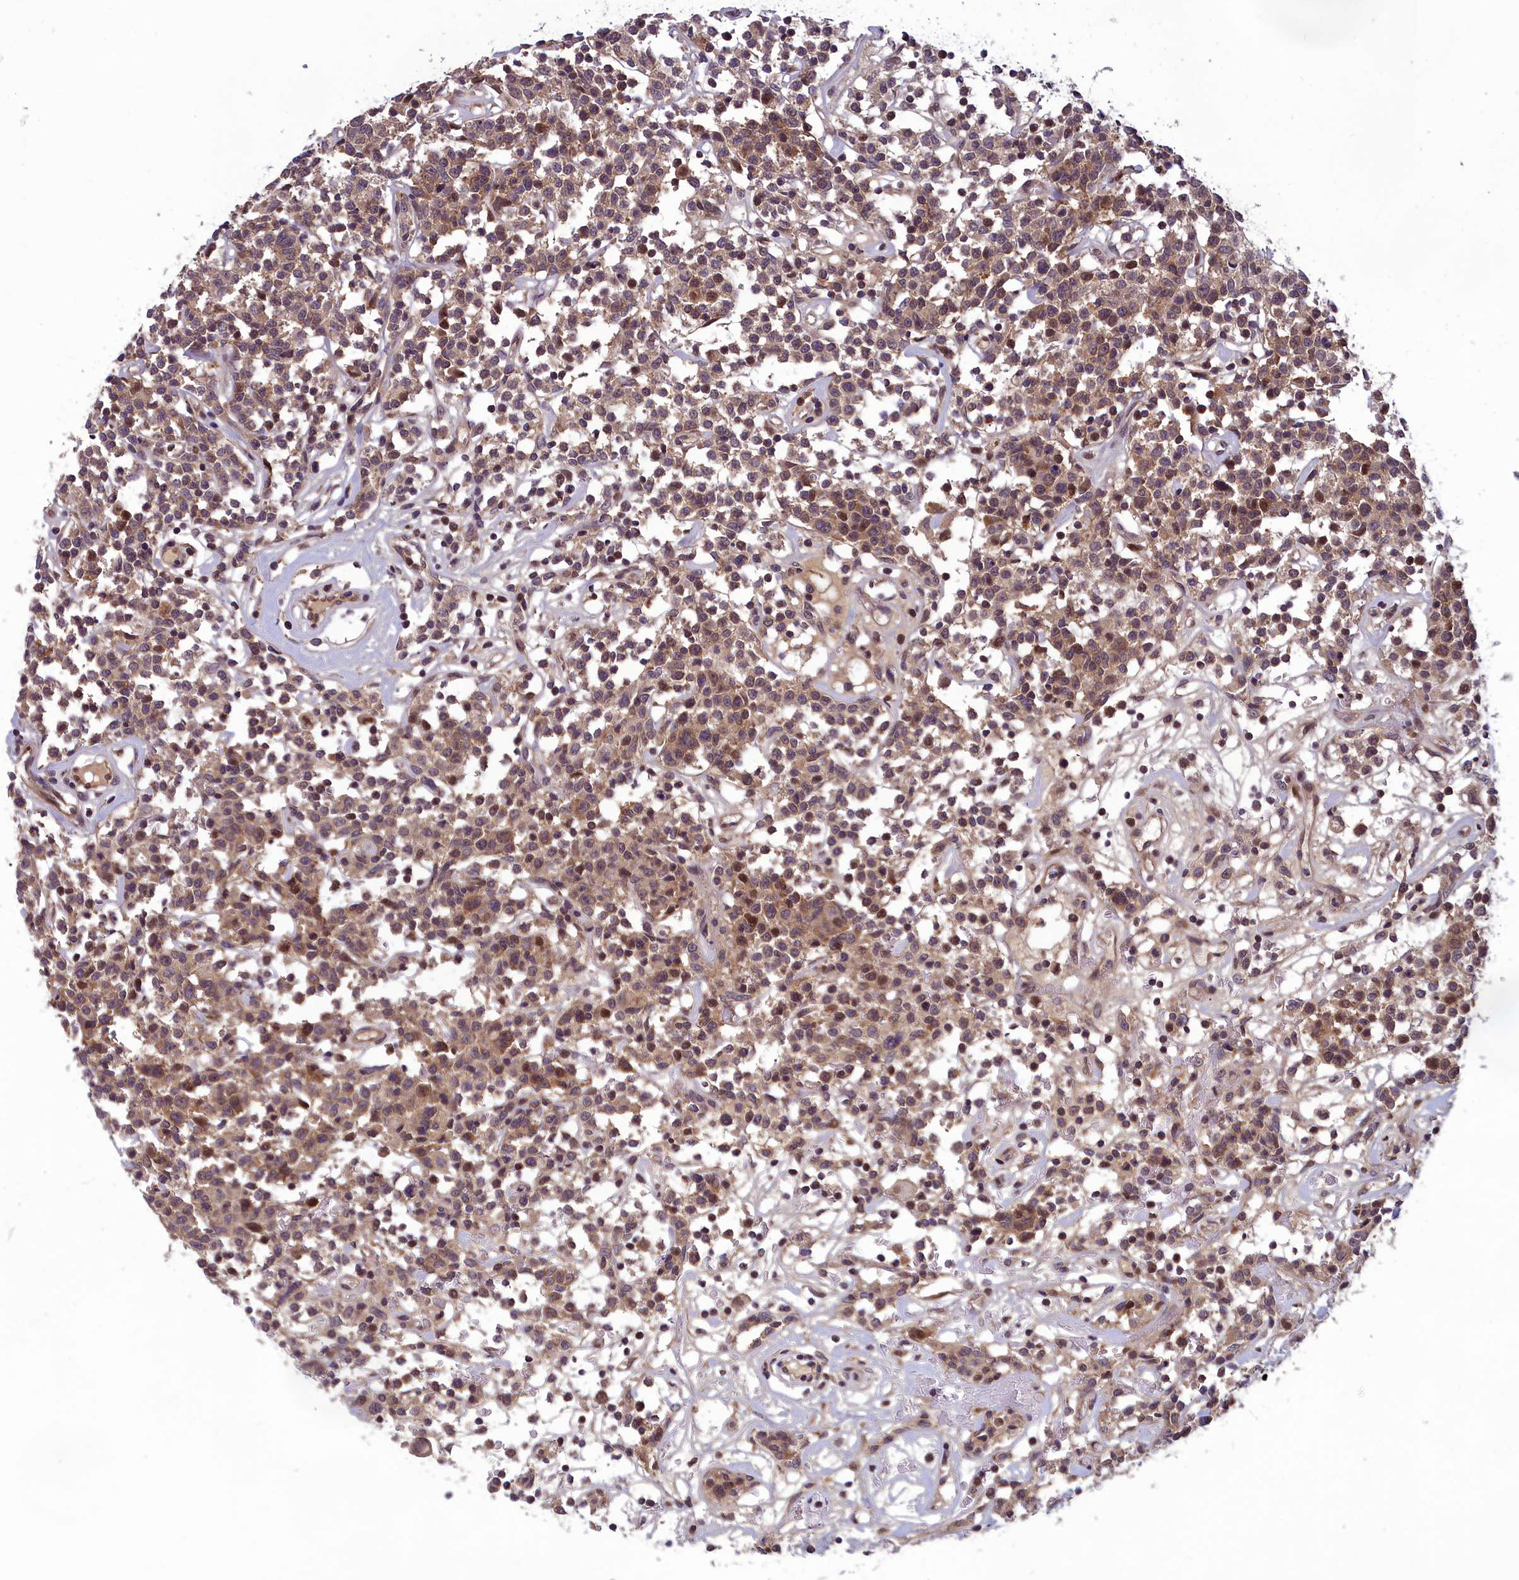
{"staining": {"intensity": "moderate", "quantity": ">75%", "location": "cytoplasmic/membranous"}, "tissue": "lymphoma", "cell_type": "Tumor cells", "image_type": "cancer", "snomed": [{"axis": "morphology", "description": "Malignant lymphoma, non-Hodgkin's type, Low grade"}, {"axis": "topography", "description": "Small intestine"}], "caption": "High-magnification brightfield microscopy of malignant lymphoma, non-Hodgkin's type (low-grade) stained with DAB (3,3'-diaminobenzidine) (brown) and counterstained with hematoxylin (blue). tumor cells exhibit moderate cytoplasmic/membranous staining is present in approximately>75% of cells.", "gene": "CCDC15", "patient": {"sex": "female", "age": 59}}